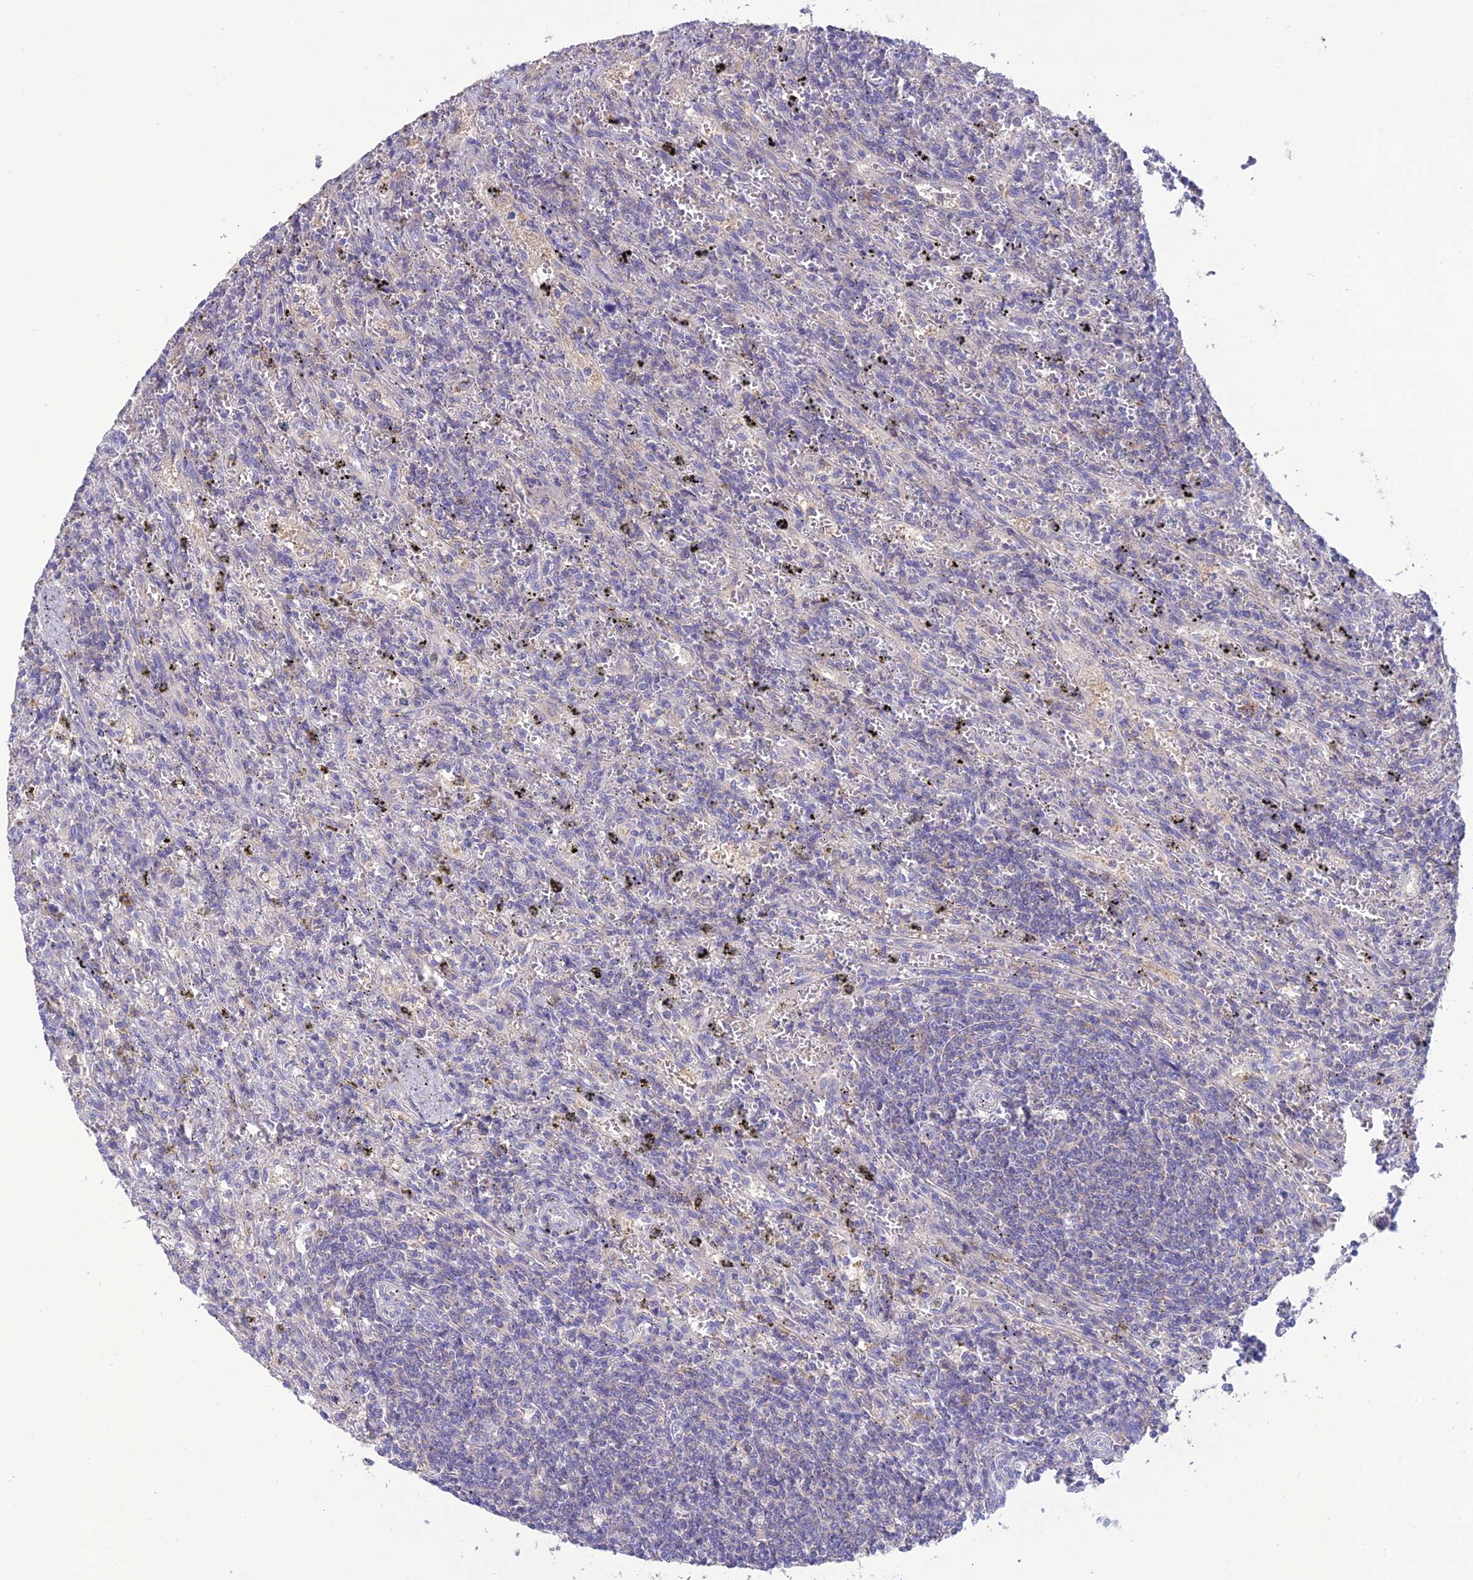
{"staining": {"intensity": "negative", "quantity": "none", "location": "none"}, "tissue": "lymphoma", "cell_type": "Tumor cells", "image_type": "cancer", "snomed": [{"axis": "morphology", "description": "Malignant lymphoma, non-Hodgkin's type, Low grade"}, {"axis": "topography", "description": "Spleen"}], "caption": "IHC micrograph of human lymphoma stained for a protein (brown), which demonstrates no expression in tumor cells. (Brightfield microscopy of DAB (3,3'-diaminobenzidine) immunohistochemistry at high magnification).", "gene": "SFT2D2", "patient": {"sex": "male", "age": 76}}